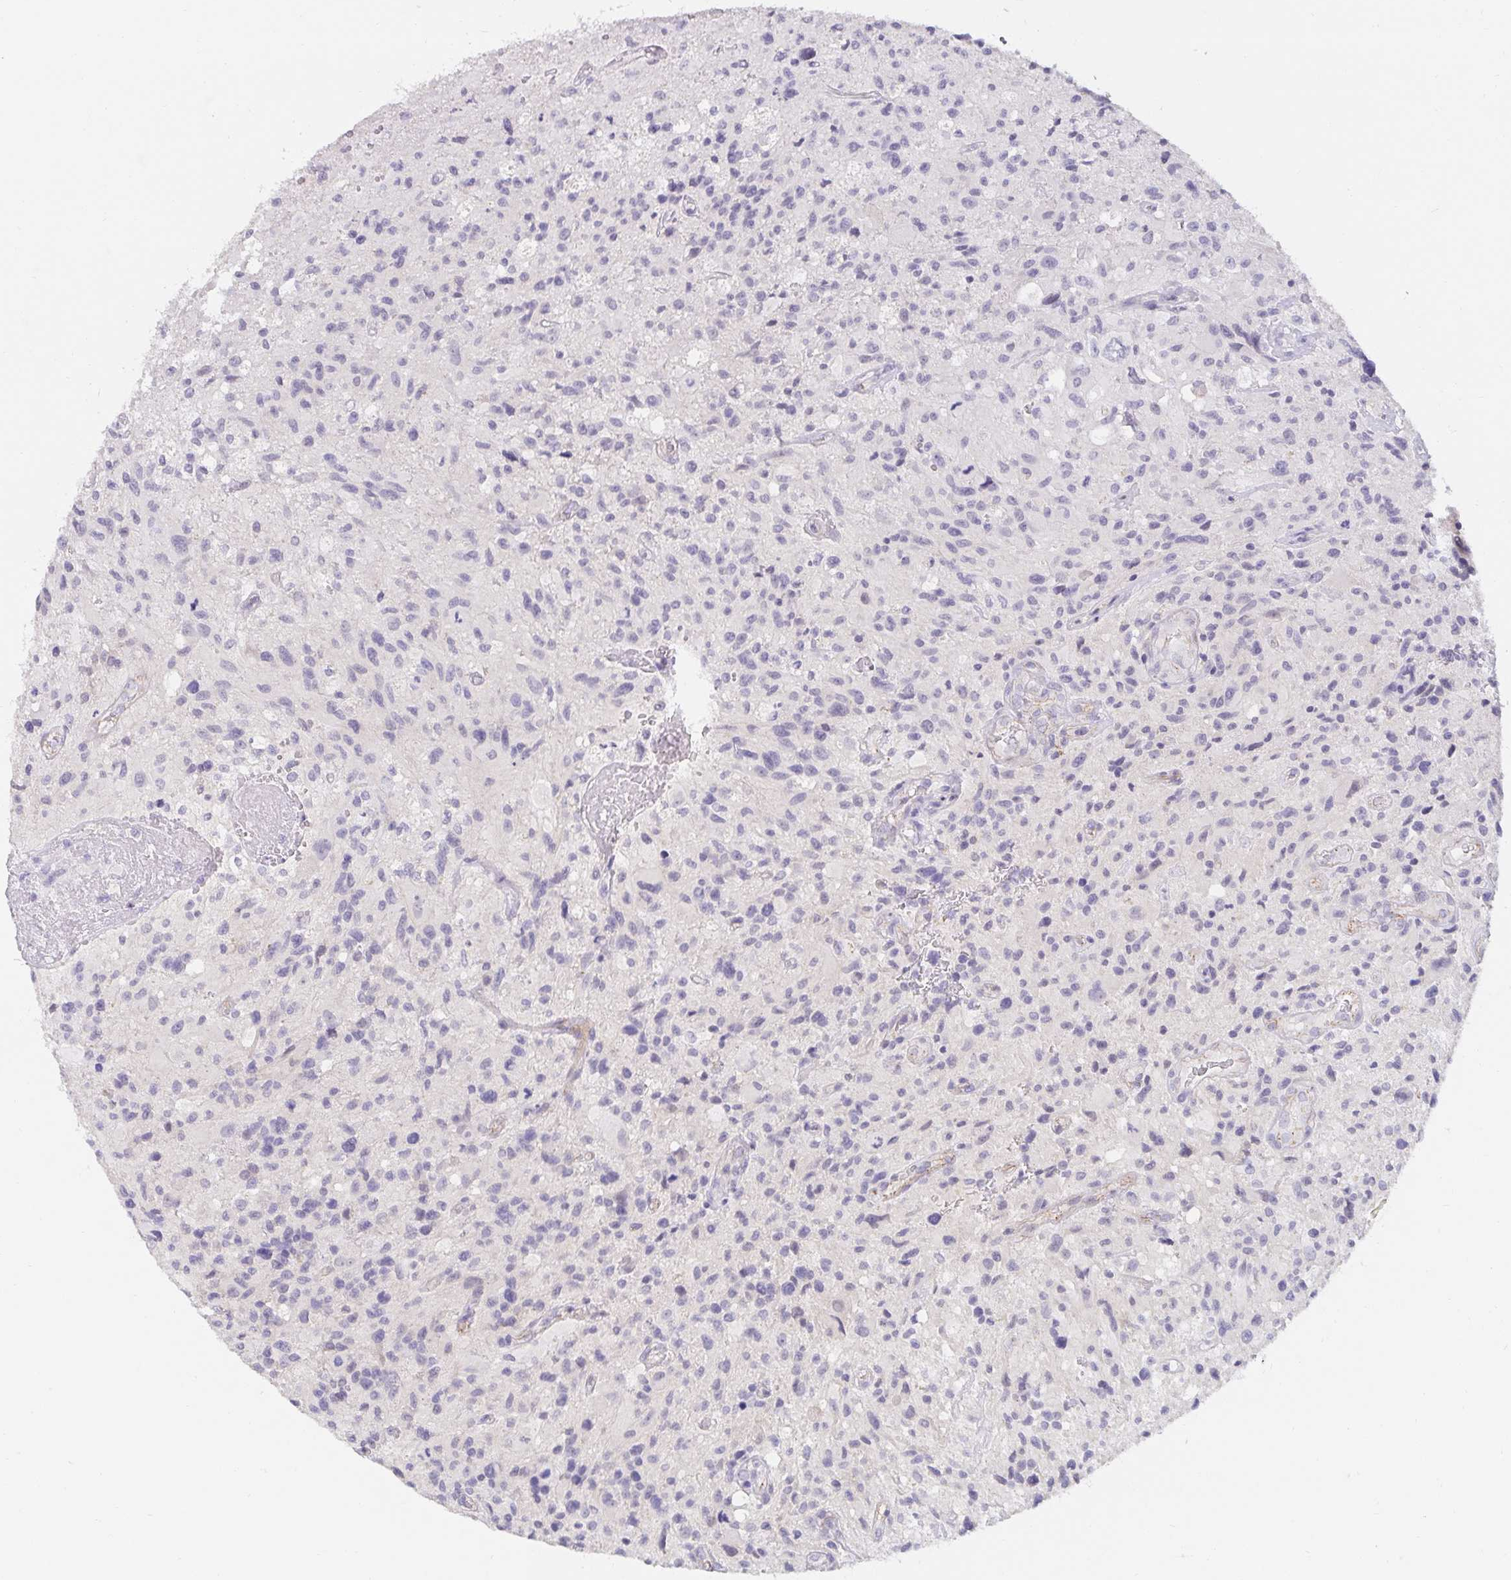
{"staining": {"intensity": "negative", "quantity": "none", "location": "none"}, "tissue": "glioma", "cell_type": "Tumor cells", "image_type": "cancer", "snomed": [{"axis": "morphology", "description": "Glioma, malignant, High grade"}, {"axis": "topography", "description": "Brain"}], "caption": "The image demonstrates no staining of tumor cells in glioma.", "gene": "PDX1", "patient": {"sex": "male", "age": 63}}